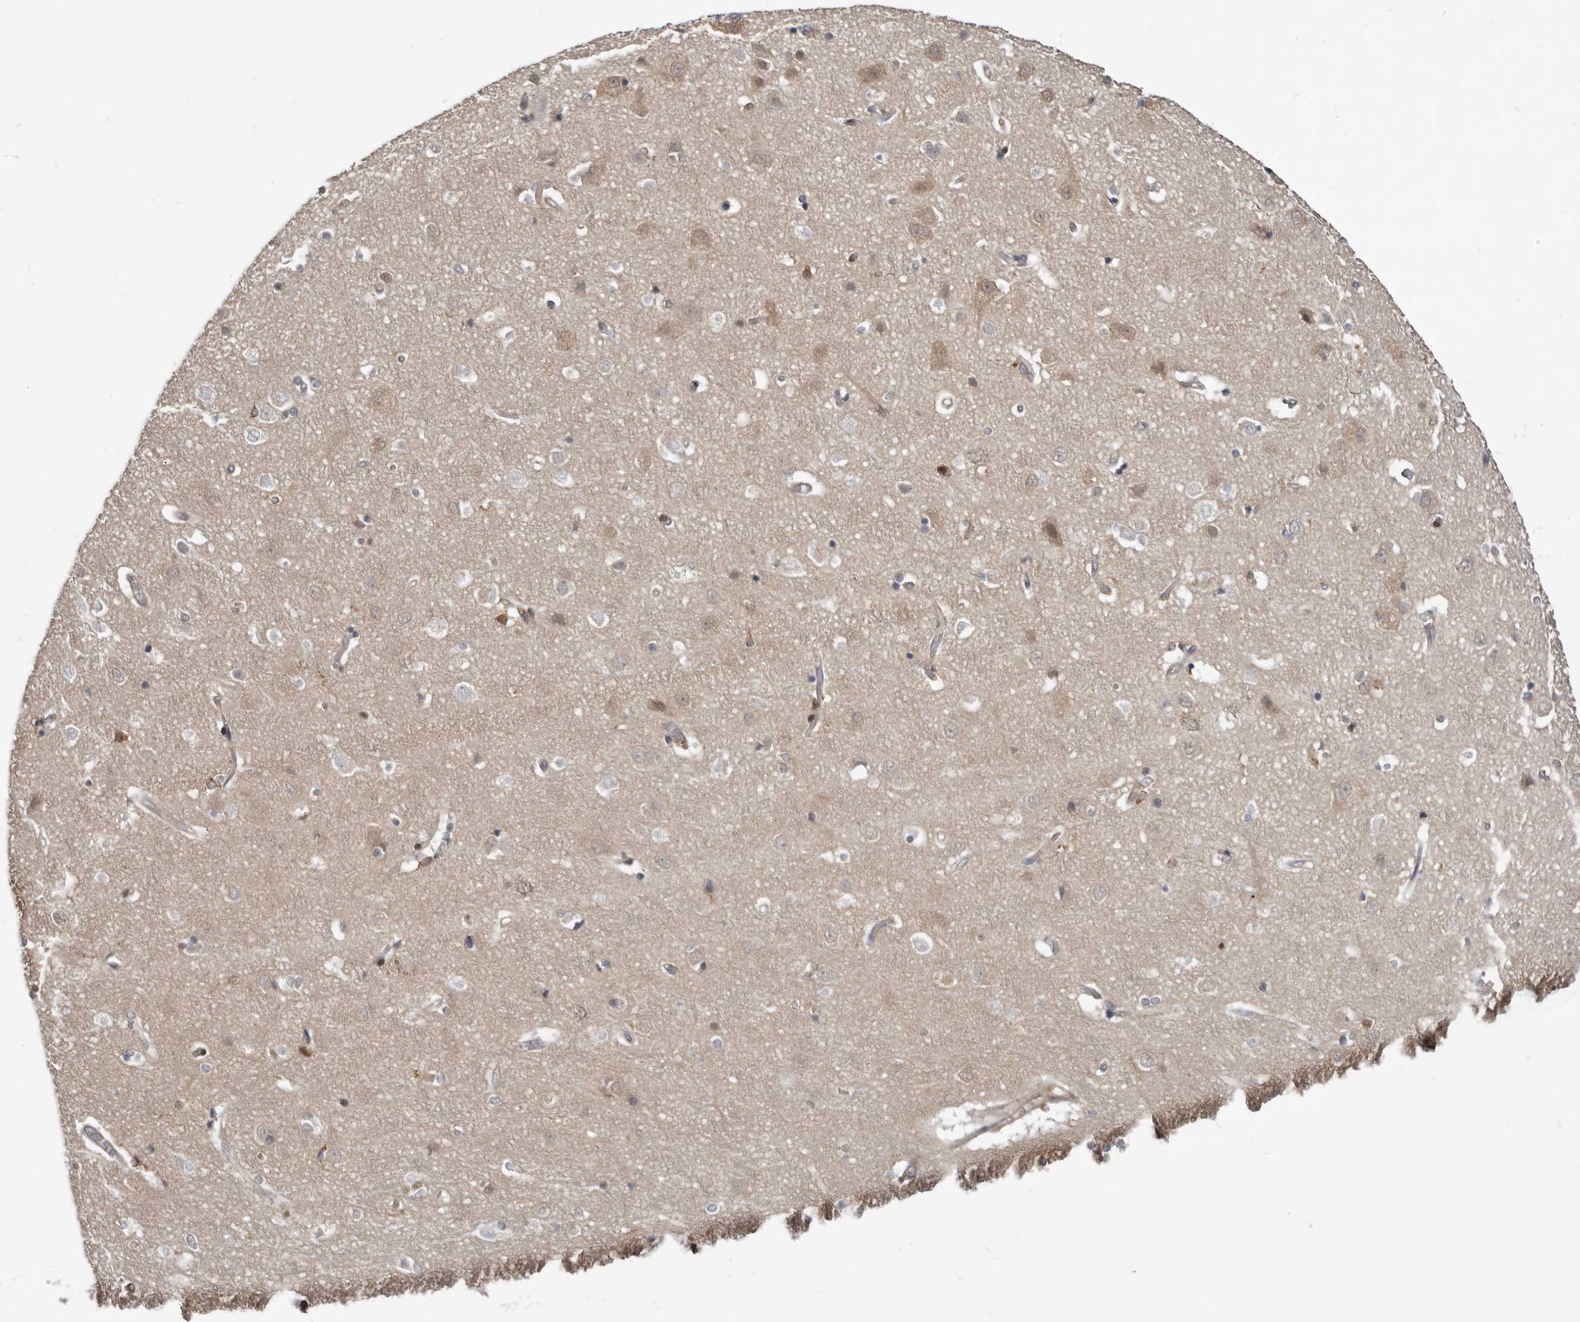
{"staining": {"intensity": "moderate", "quantity": "25%-75%", "location": "cytoplasmic/membranous"}, "tissue": "cerebral cortex", "cell_type": "Endothelial cells", "image_type": "normal", "snomed": [{"axis": "morphology", "description": "Normal tissue, NOS"}, {"axis": "topography", "description": "Cerebral cortex"}], "caption": "IHC photomicrograph of benign cerebral cortex: human cerebral cortex stained using immunohistochemistry displays medium levels of moderate protein expression localized specifically in the cytoplasmic/membranous of endothelial cells, appearing as a cytoplasmic/membranous brown color.", "gene": "CBL", "patient": {"sex": "male", "age": 54}}